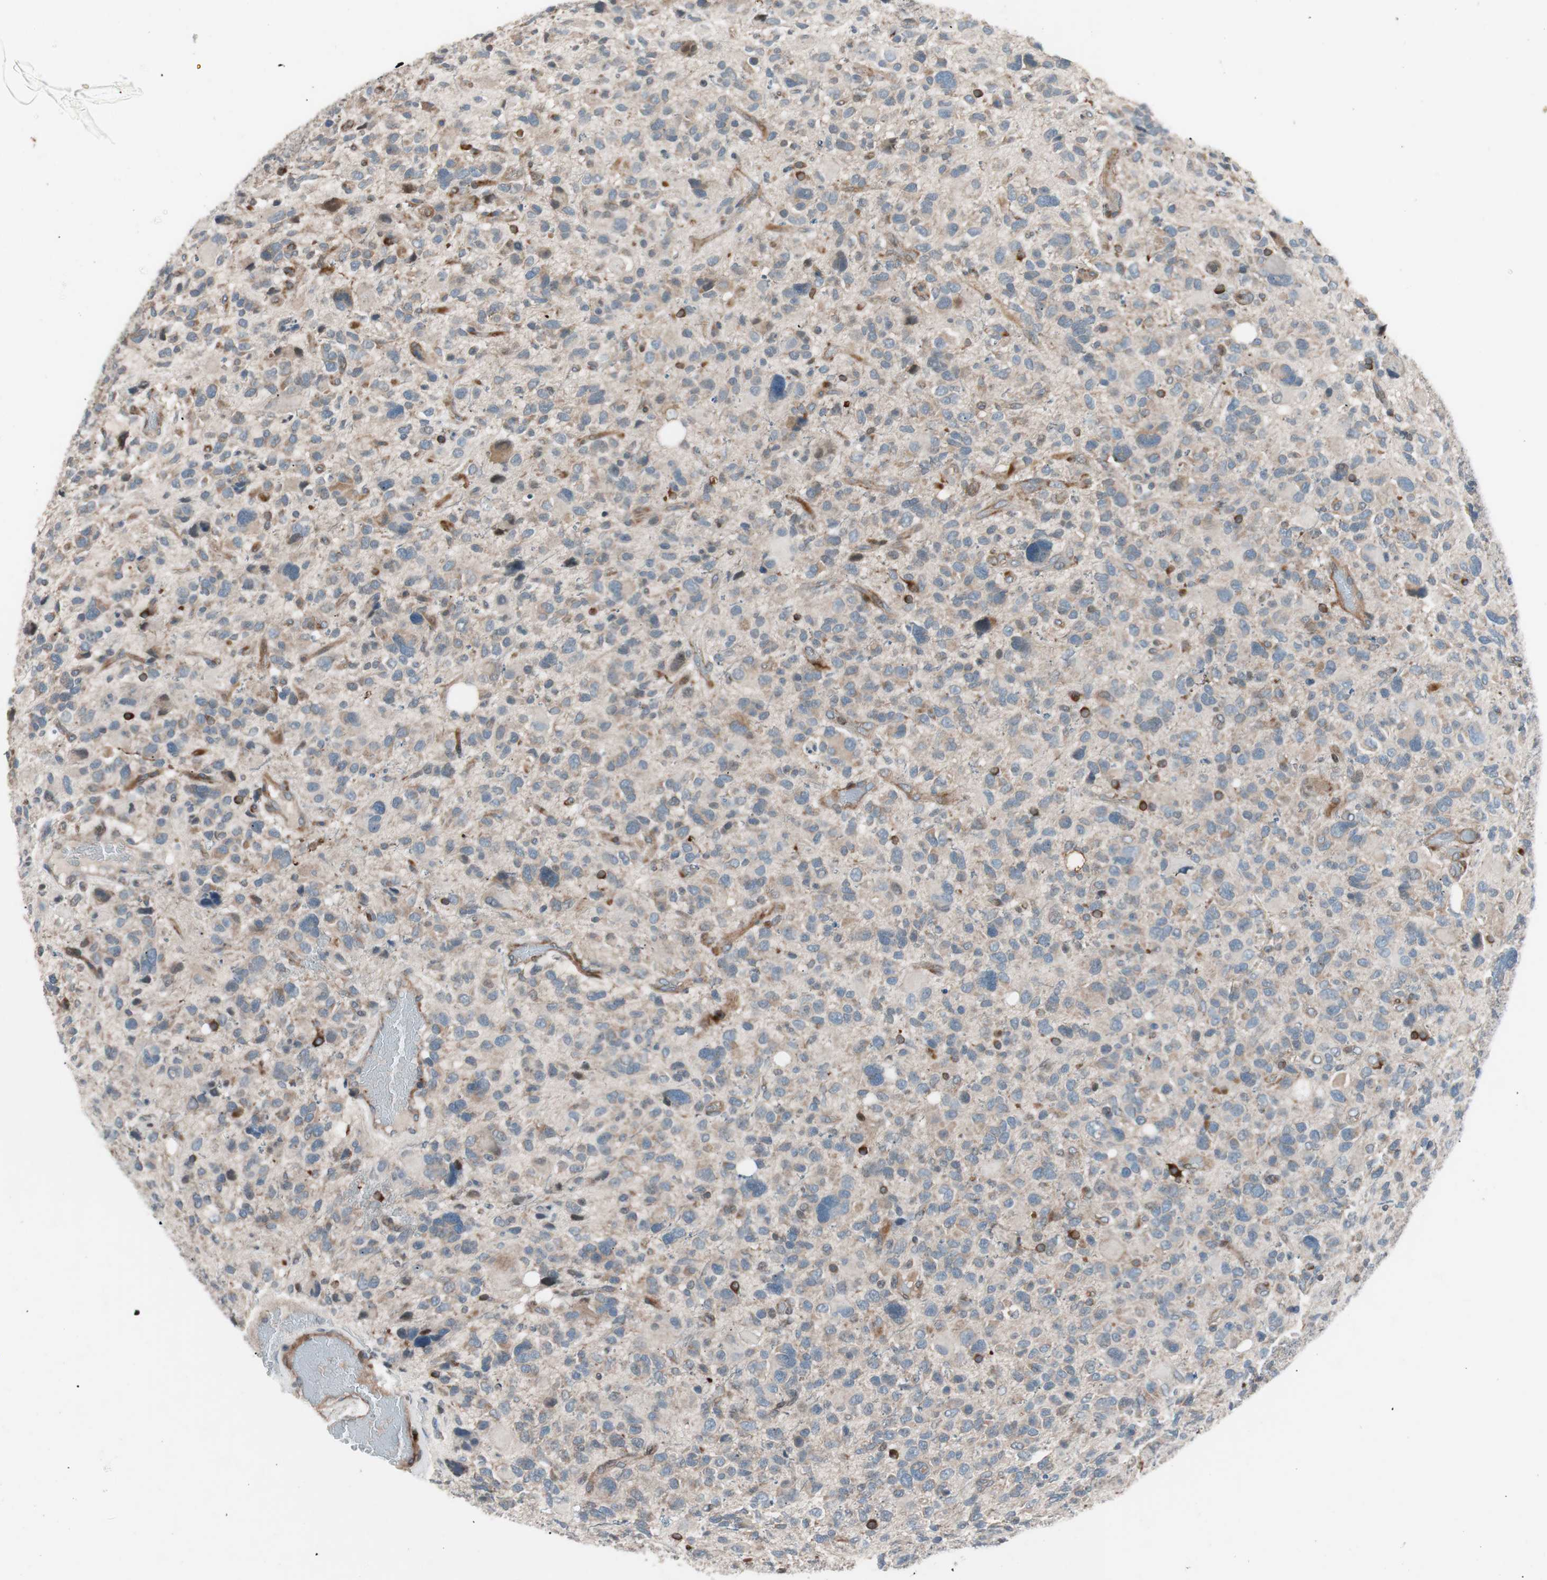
{"staining": {"intensity": "moderate", "quantity": "25%-75%", "location": "cytoplasmic/membranous"}, "tissue": "glioma", "cell_type": "Tumor cells", "image_type": "cancer", "snomed": [{"axis": "morphology", "description": "Glioma, malignant, High grade"}, {"axis": "topography", "description": "Brain"}], "caption": "Malignant high-grade glioma tissue shows moderate cytoplasmic/membranous expression in approximately 25%-75% of tumor cells", "gene": "FAAH", "patient": {"sex": "male", "age": 48}}